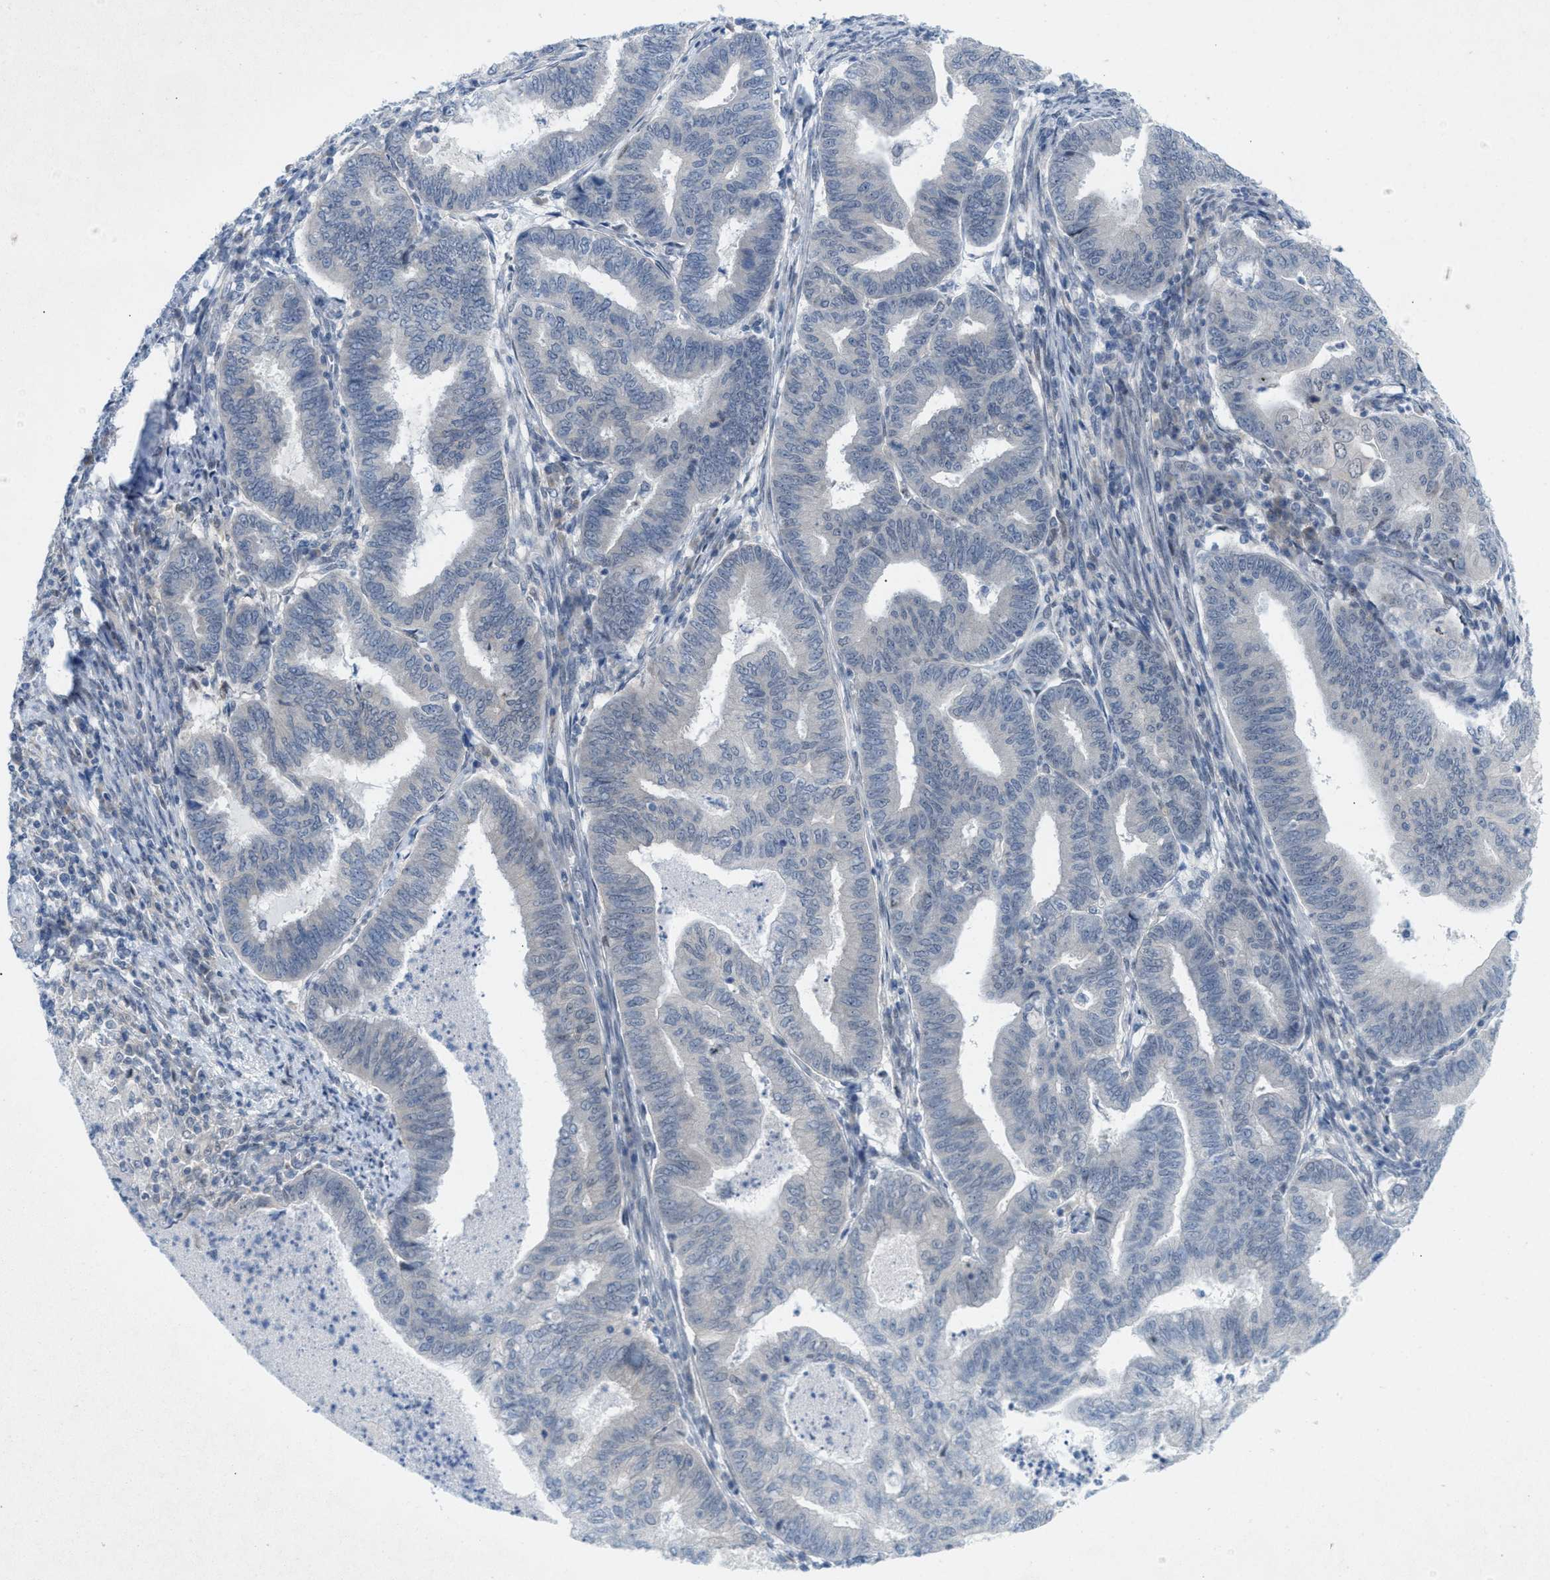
{"staining": {"intensity": "negative", "quantity": "none", "location": "none"}, "tissue": "endometrial cancer", "cell_type": "Tumor cells", "image_type": "cancer", "snomed": [{"axis": "morphology", "description": "Polyp, NOS"}, {"axis": "morphology", "description": "Adenocarcinoma, NOS"}, {"axis": "morphology", "description": "Adenoma, NOS"}, {"axis": "topography", "description": "Endometrium"}], "caption": "Immunohistochemistry (IHC) of human endometrial cancer exhibits no positivity in tumor cells.", "gene": "WIPI2", "patient": {"sex": "female", "age": 79}}